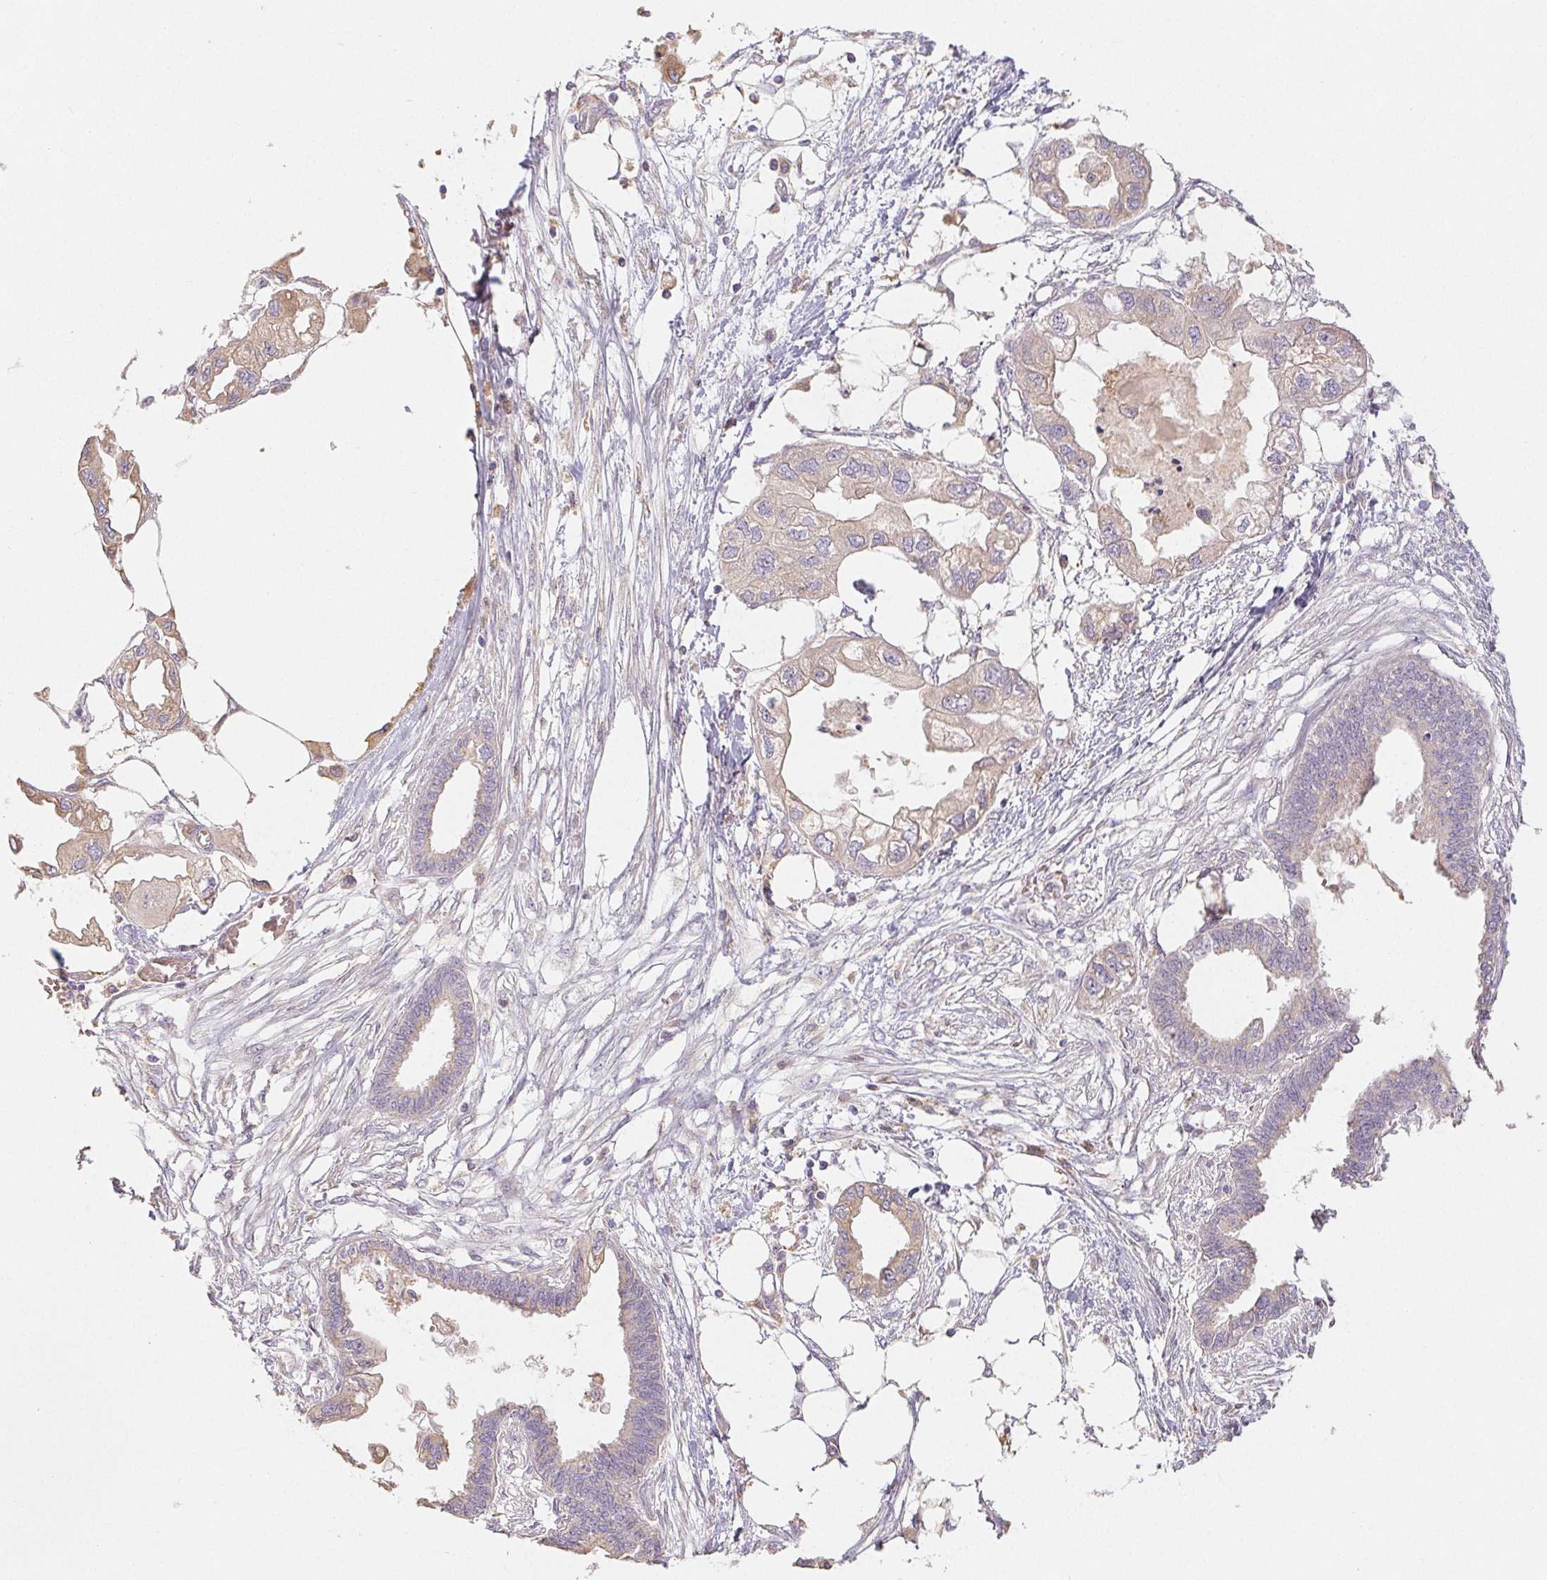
{"staining": {"intensity": "weak", "quantity": "25%-75%", "location": "cytoplasmic/membranous"}, "tissue": "endometrial cancer", "cell_type": "Tumor cells", "image_type": "cancer", "snomed": [{"axis": "morphology", "description": "Adenocarcinoma, NOS"}, {"axis": "morphology", "description": "Adenocarcinoma, metastatic, NOS"}, {"axis": "topography", "description": "Adipose tissue"}, {"axis": "topography", "description": "Endometrium"}], "caption": "This histopathology image exhibits IHC staining of endometrial cancer (adenocarcinoma), with low weak cytoplasmic/membranous positivity in about 25%-75% of tumor cells.", "gene": "ACVR1B", "patient": {"sex": "female", "age": 67}}